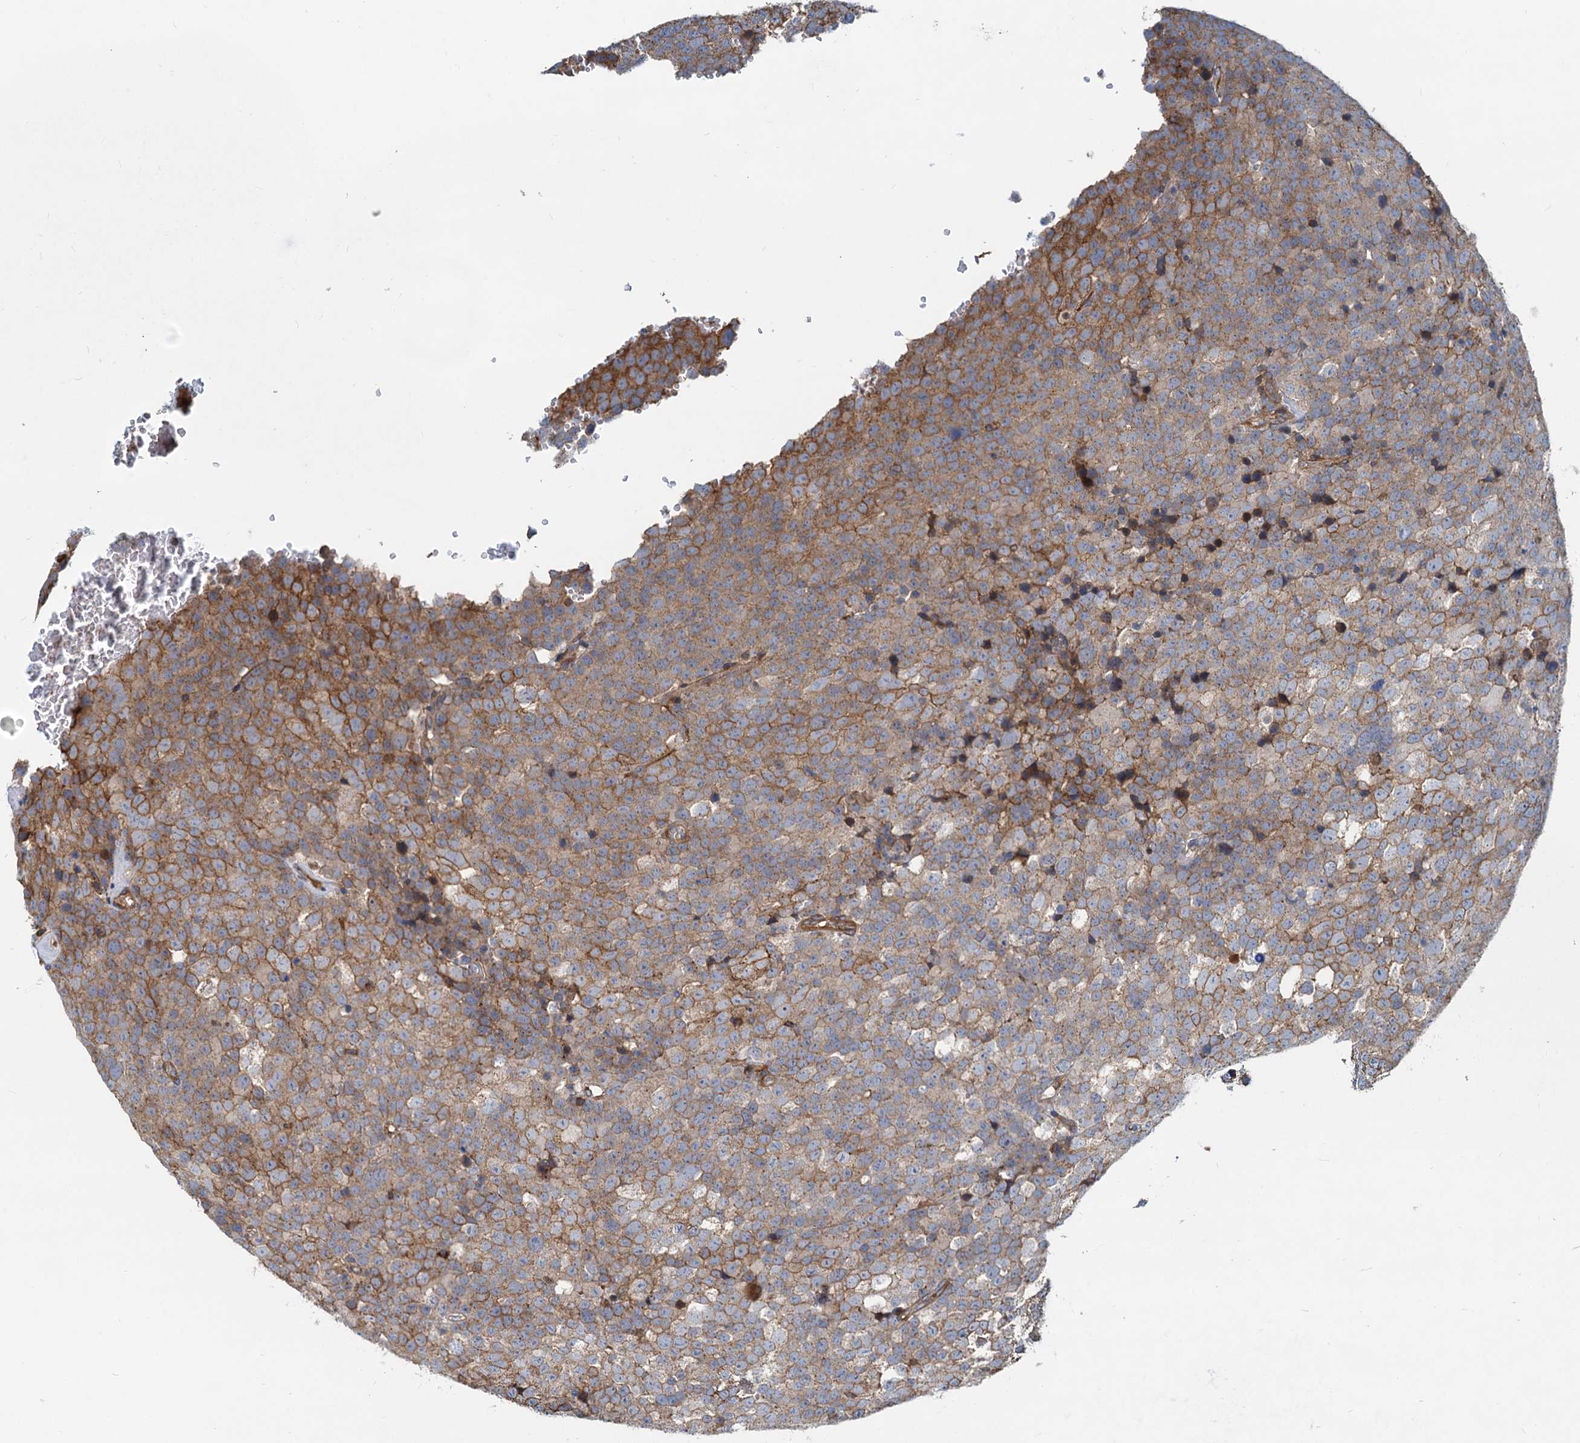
{"staining": {"intensity": "moderate", "quantity": ">75%", "location": "cytoplasmic/membranous"}, "tissue": "testis cancer", "cell_type": "Tumor cells", "image_type": "cancer", "snomed": [{"axis": "morphology", "description": "Seminoma, NOS"}, {"axis": "topography", "description": "Testis"}], "caption": "Testis cancer stained with a protein marker demonstrates moderate staining in tumor cells.", "gene": "LNX2", "patient": {"sex": "male", "age": 71}}